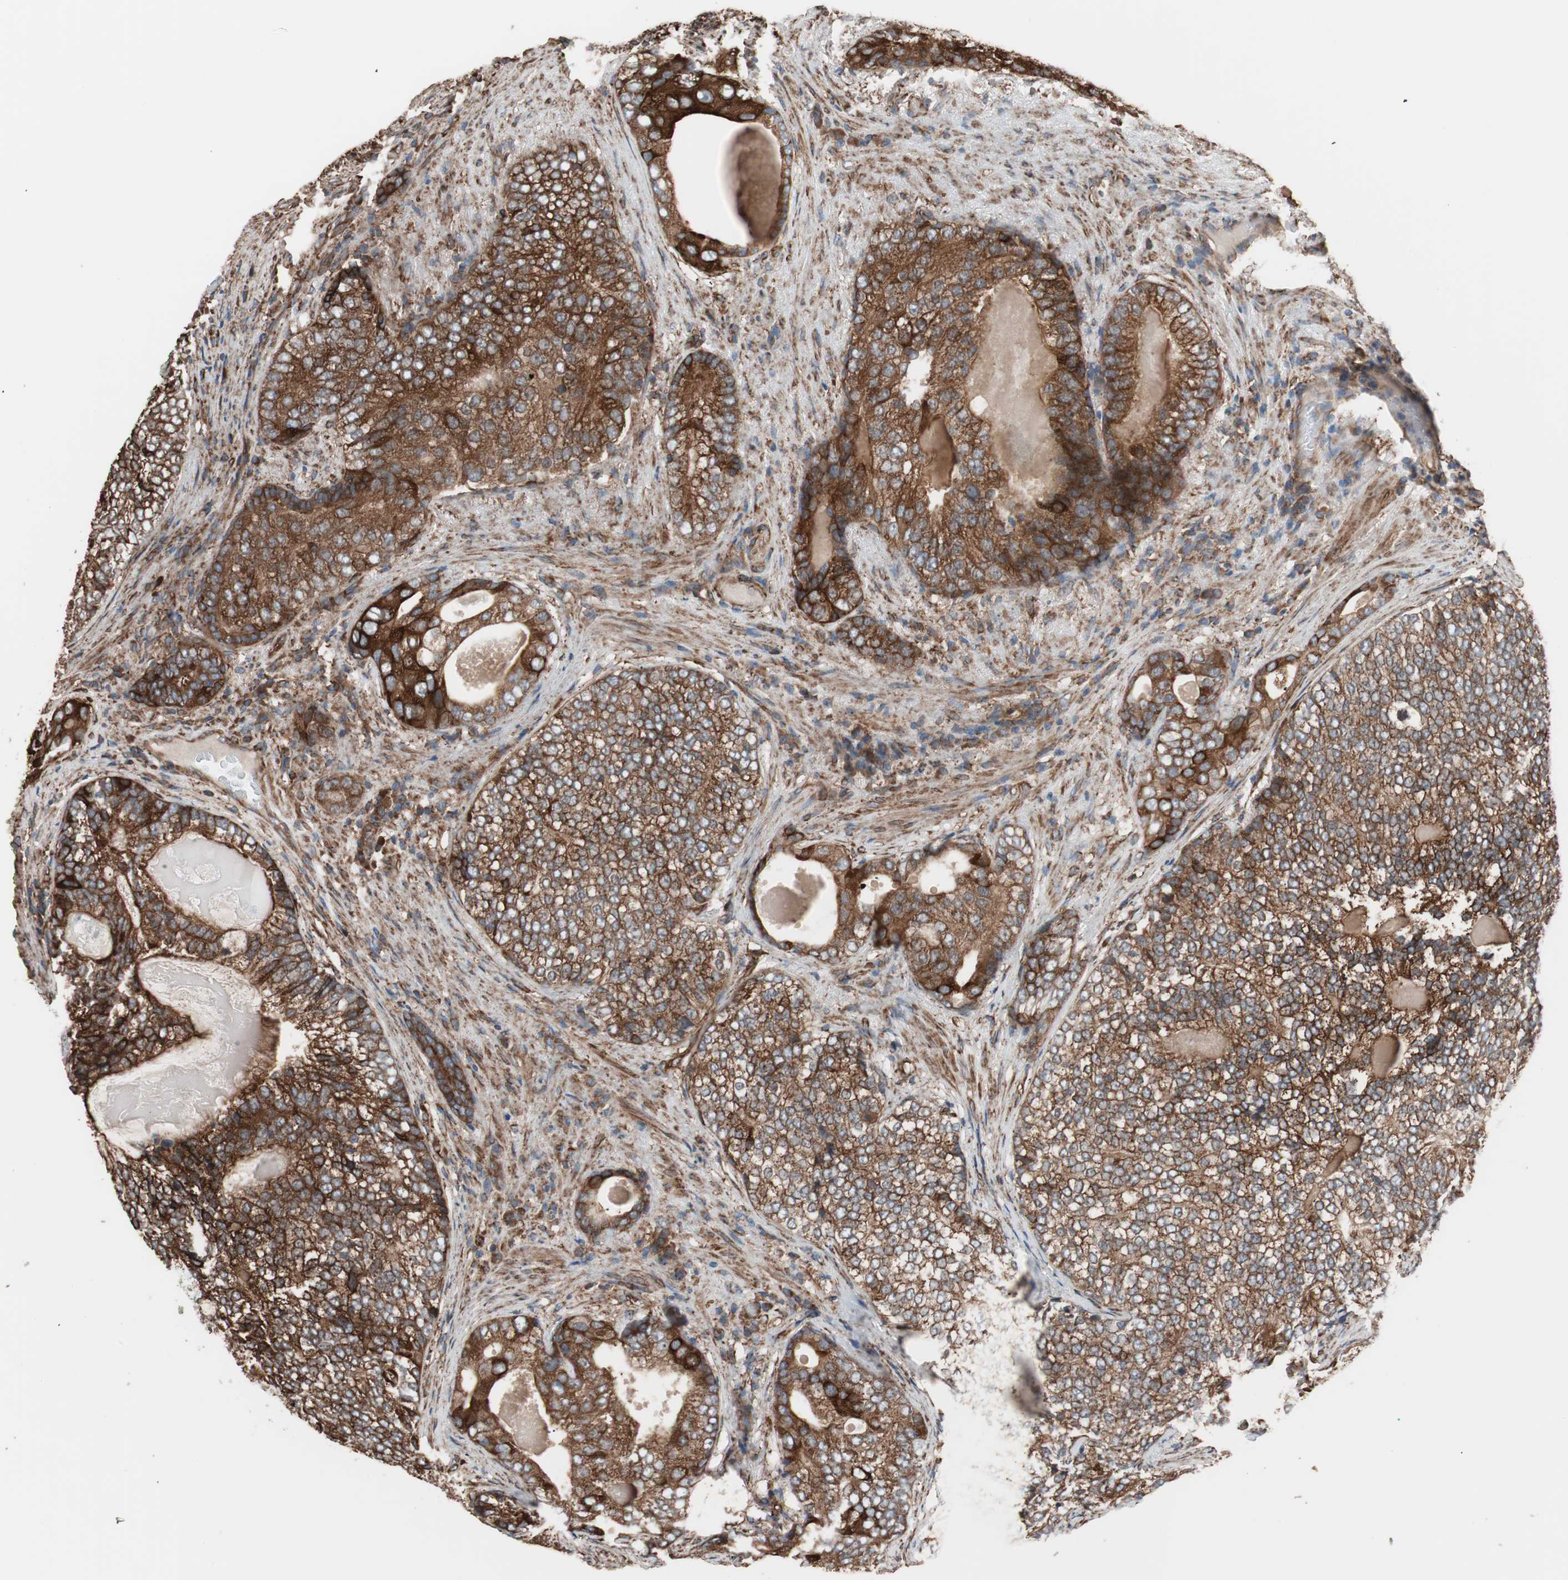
{"staining": {"intensity": "strong", "quantity": ">75%", "location": "cytoplasmic/membranous"}, "tissue": "prostate cancer", "cell_type": "Tumor cells", "image_type": "cancer", "snomed": [{"axis": "morphology", "description": "Adenocarcinoma, High grade"}, {"axis": "topography", "description": "Prostate"}], "caption": "A high amount of strong cytoplasmic/membranous positivity is seen in approximately >75% of tumor cells in prostate cancer (adenocarcinoma (high-grade)) tissue.", "gene": "GPSM2", "patient": {"sex": "male", "age": 66}}